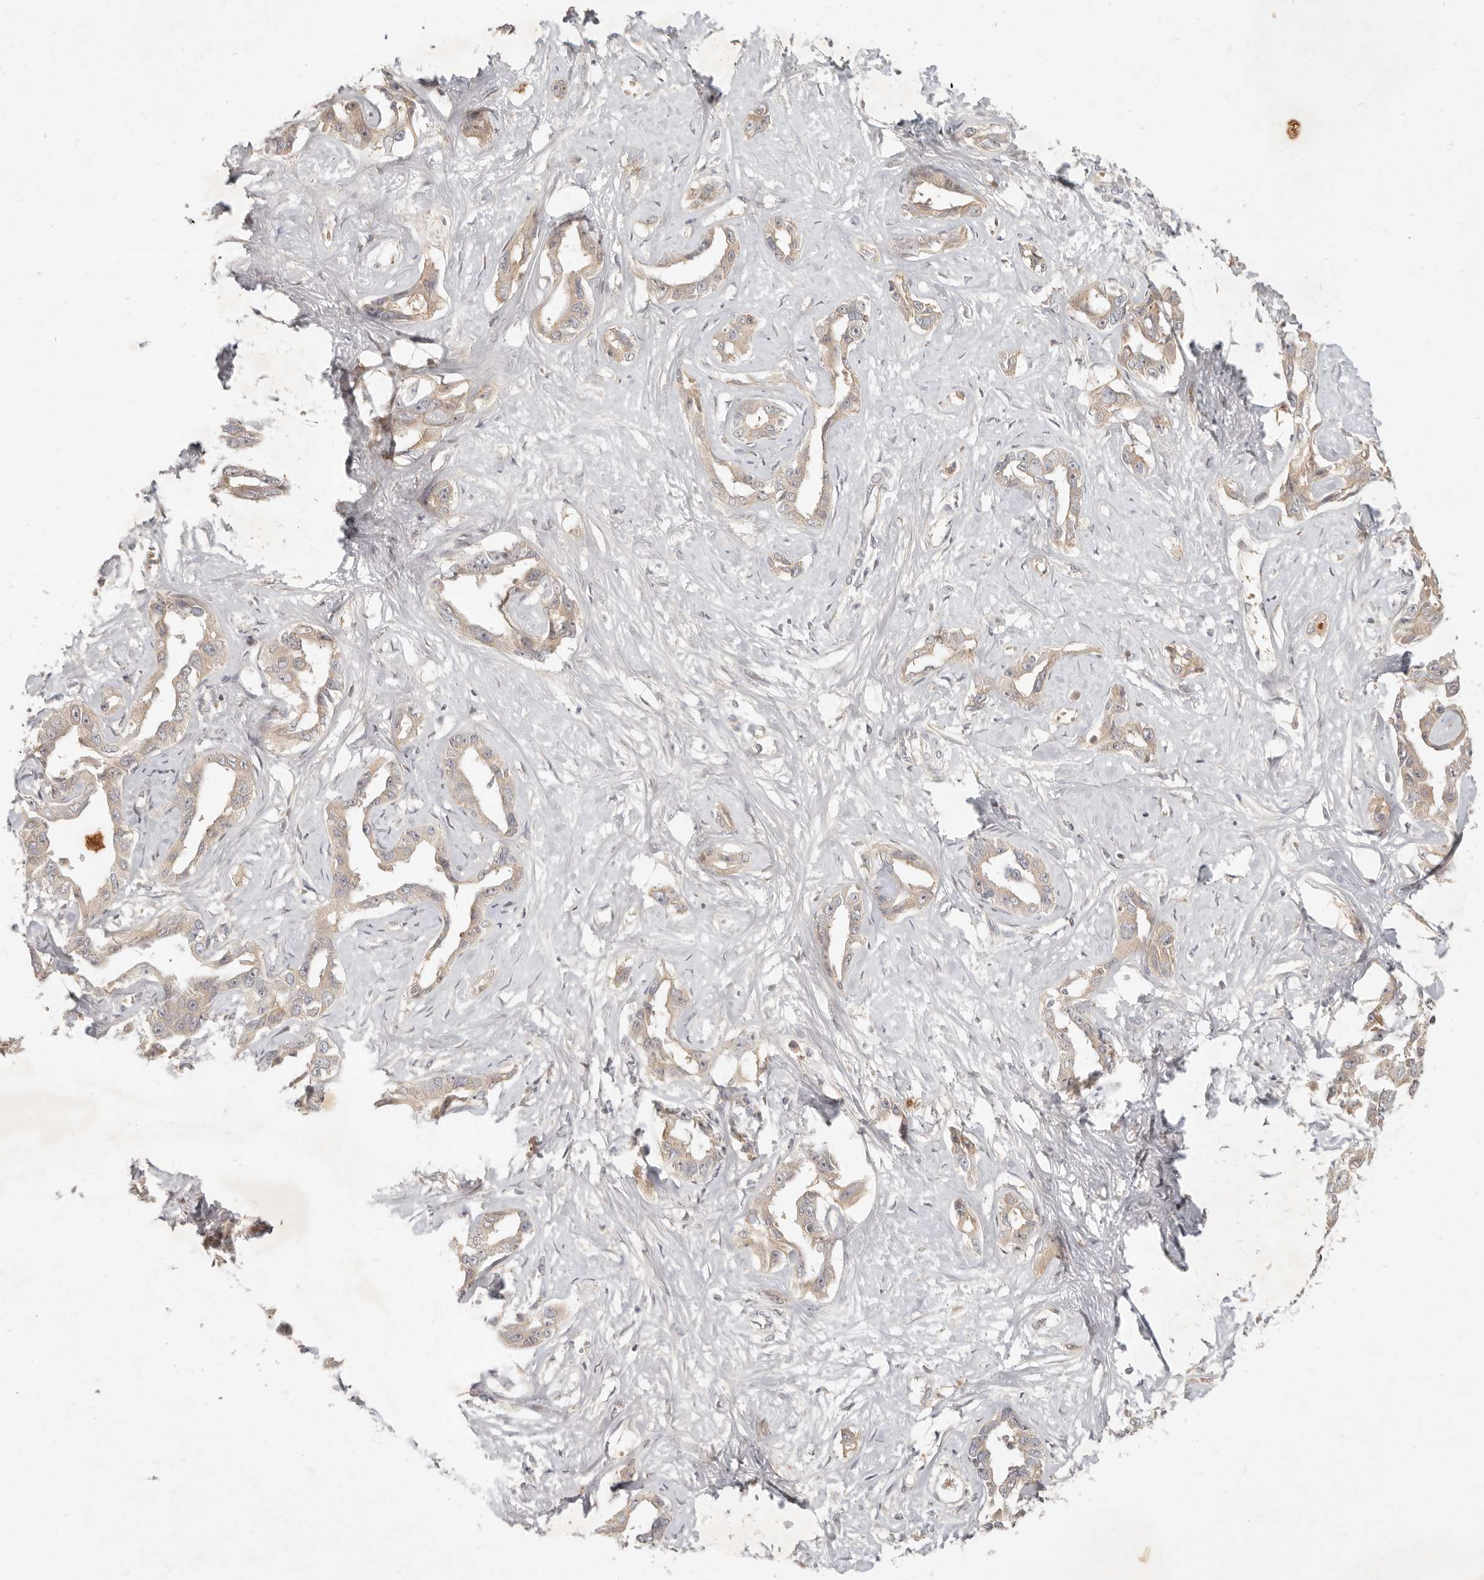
{"staining": {"intensity": "weak", "quantity": ">75%", "location": "cytoplasmic/membranous"}, "tissue": "liver cancer", "cell_type": "Tumor cells", "image_type": "cancer", "snomed": [{"axis": "morphology", "description": "Cholangiocarcinoma"}, {"axis": "topography", "description": "Liver"}], "caption": "IHC micrograph of liver cancer (cholangiocarcinoma) stained for a protein (brown), which demonstrates low levels of weak cytoplasmic/membranous staining in about >75% of tumor cells.", "gene": "UBXN11", "patient": {"sex": "male", "age": 59}}